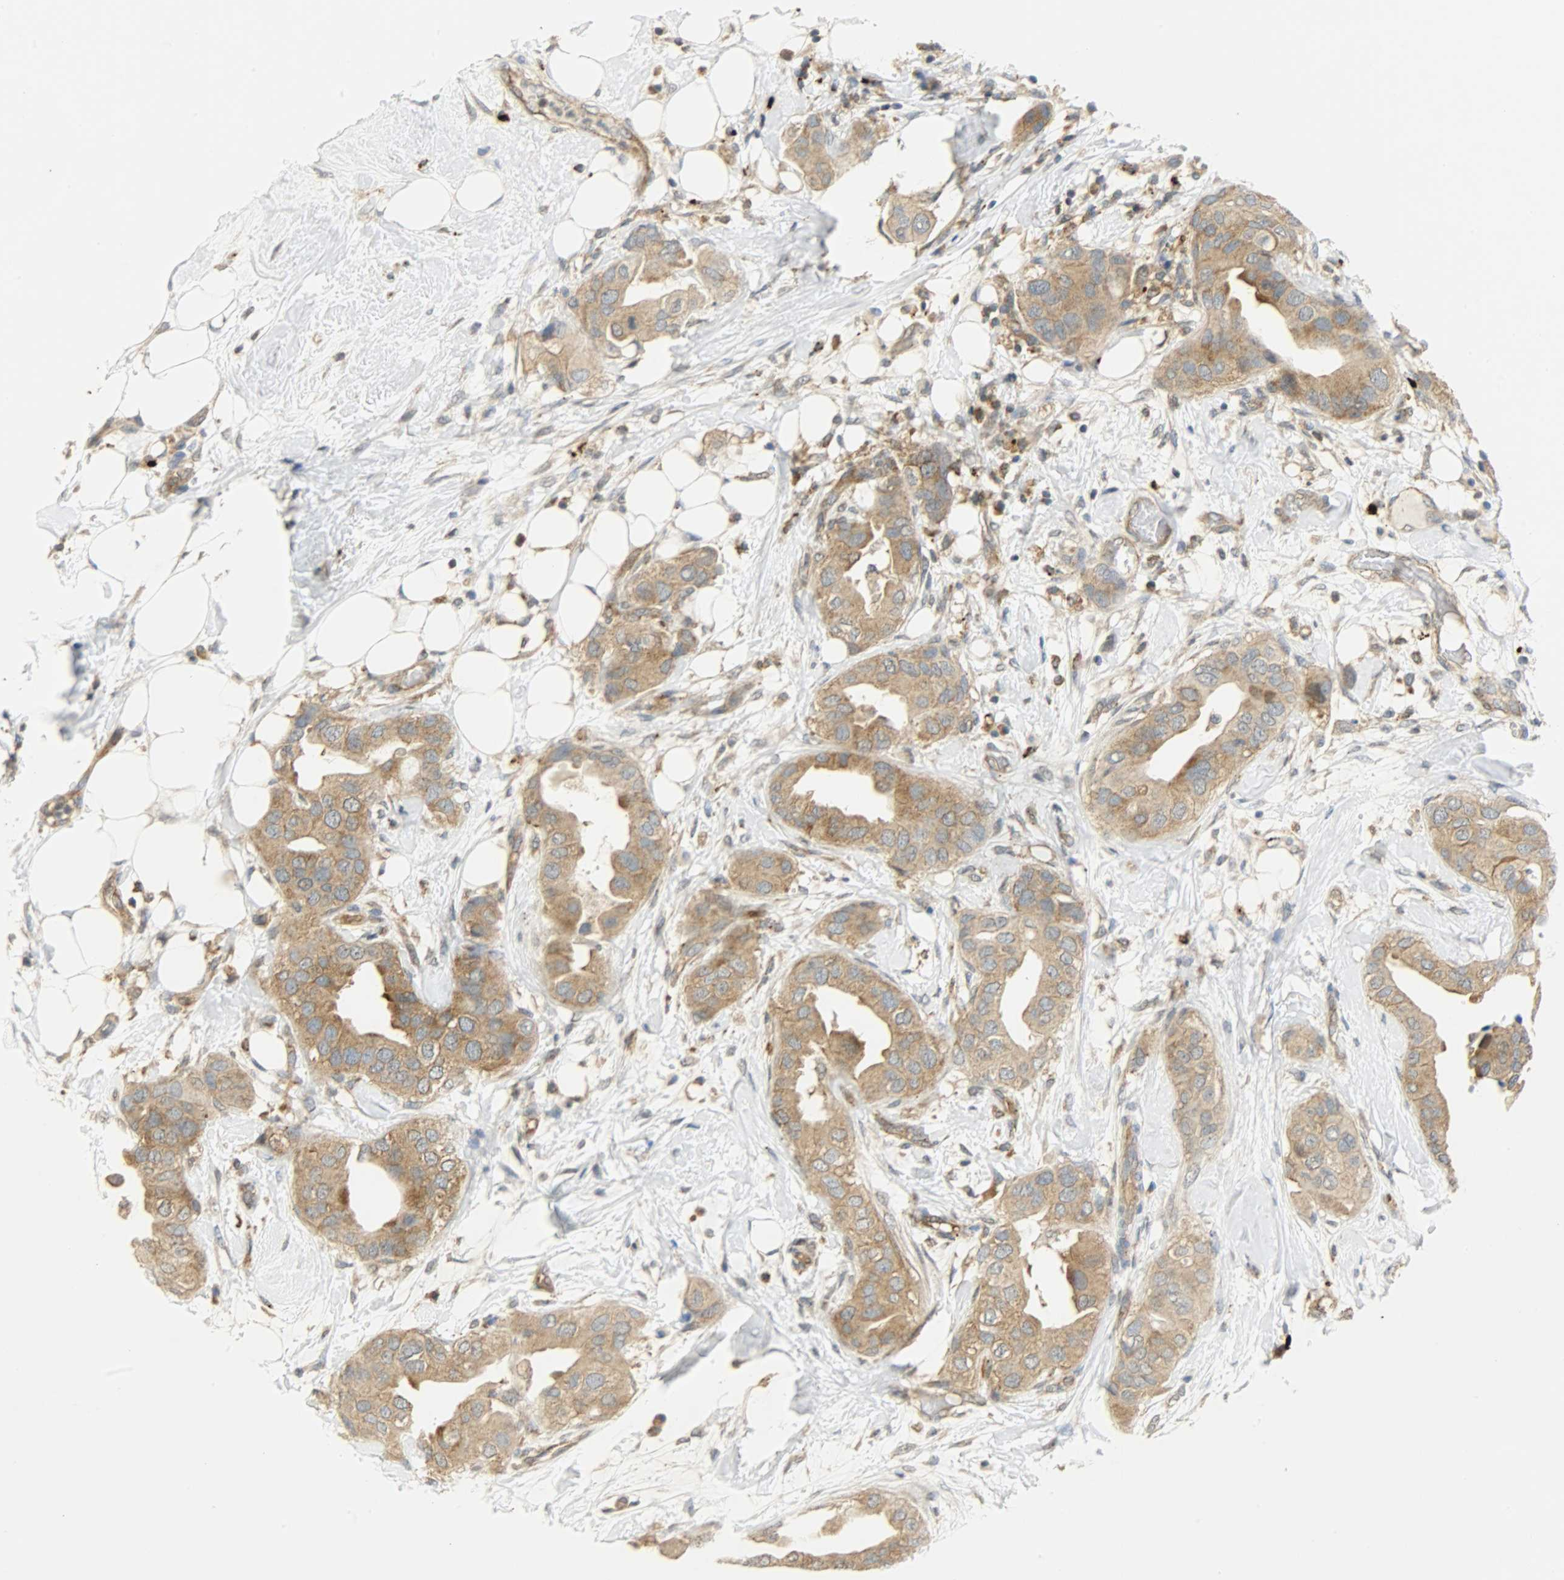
{"staining": {"intensity": "weak", "quantity": ">75%", "location": "cytoplasmic/membranous"}, "tissue": "breast cancer", "cell_type": "Tumor cells", "image_type": "cancer", "snomed": [{"axis": "morphology", "description": "Duct carcinoma"}, {"axis": "topography", "description": "Breast"}], "caption": "Protein expression analysis of invasive ductal carcinoma (breast) demonstrates weak cytoplasmic/membranous expression in about >75% of tumor cells.", "gene": "GIT2", "patient": {"sex": "female", "age": 40}}